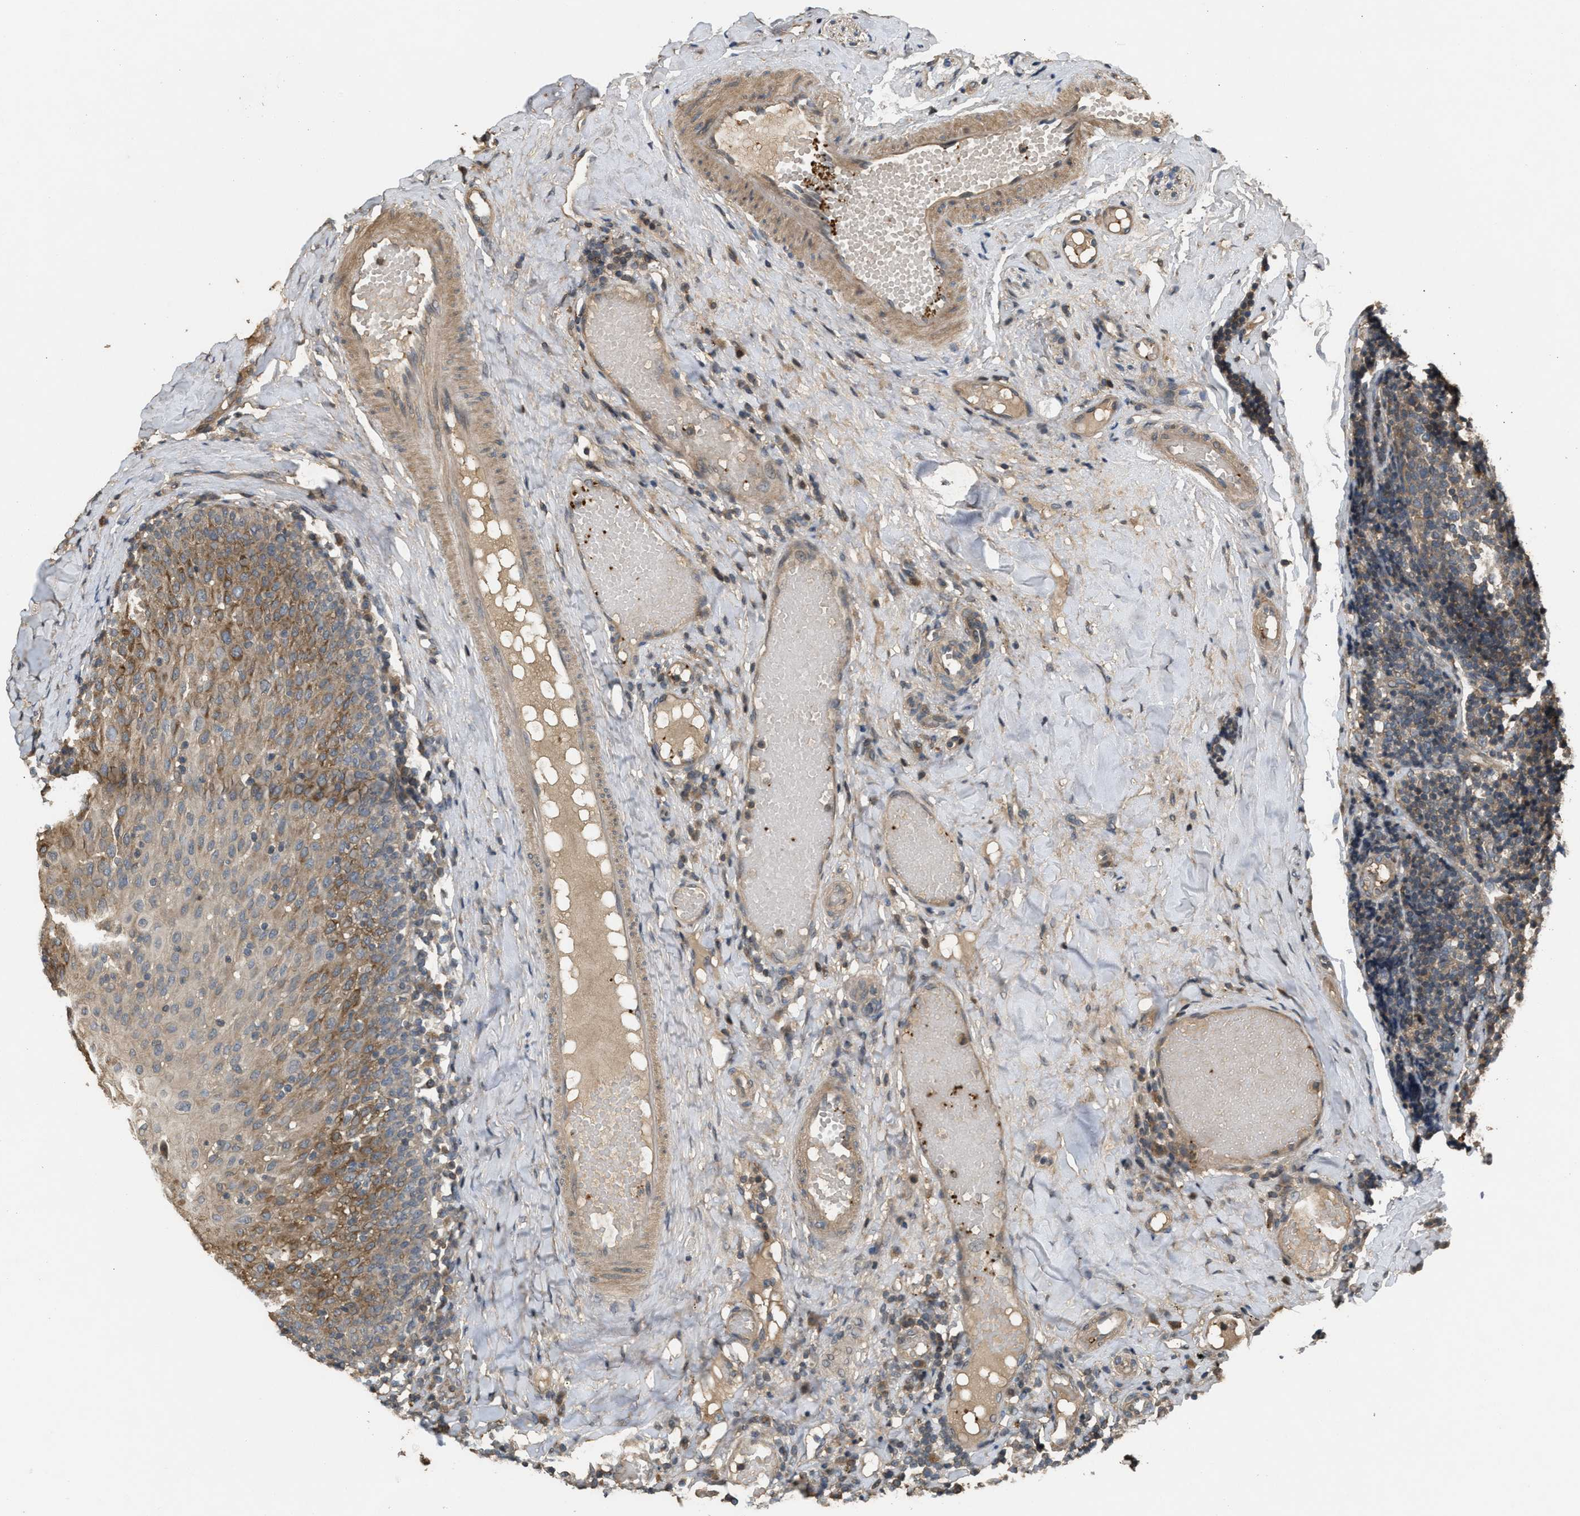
{"staining": {"intensity": "negative", "quantity": "none", "location": "none"}, "tissue": "tonsil", "cell_type": "Germinal center cells", "image_type": "normal", "snomed": [{"axis": "morphology", "description": "Normal tissue, NOS"}, {"axis": "topography", "description": "Tonsil"}], "caption": "High power microscopy image of an immunohistochemistry photomicrograph of unremarkable tonsil, revealing no significant expression in germinal center cells.", "gene": "ARHGDIA", "patient": {"sex": "female", "age": 19}}